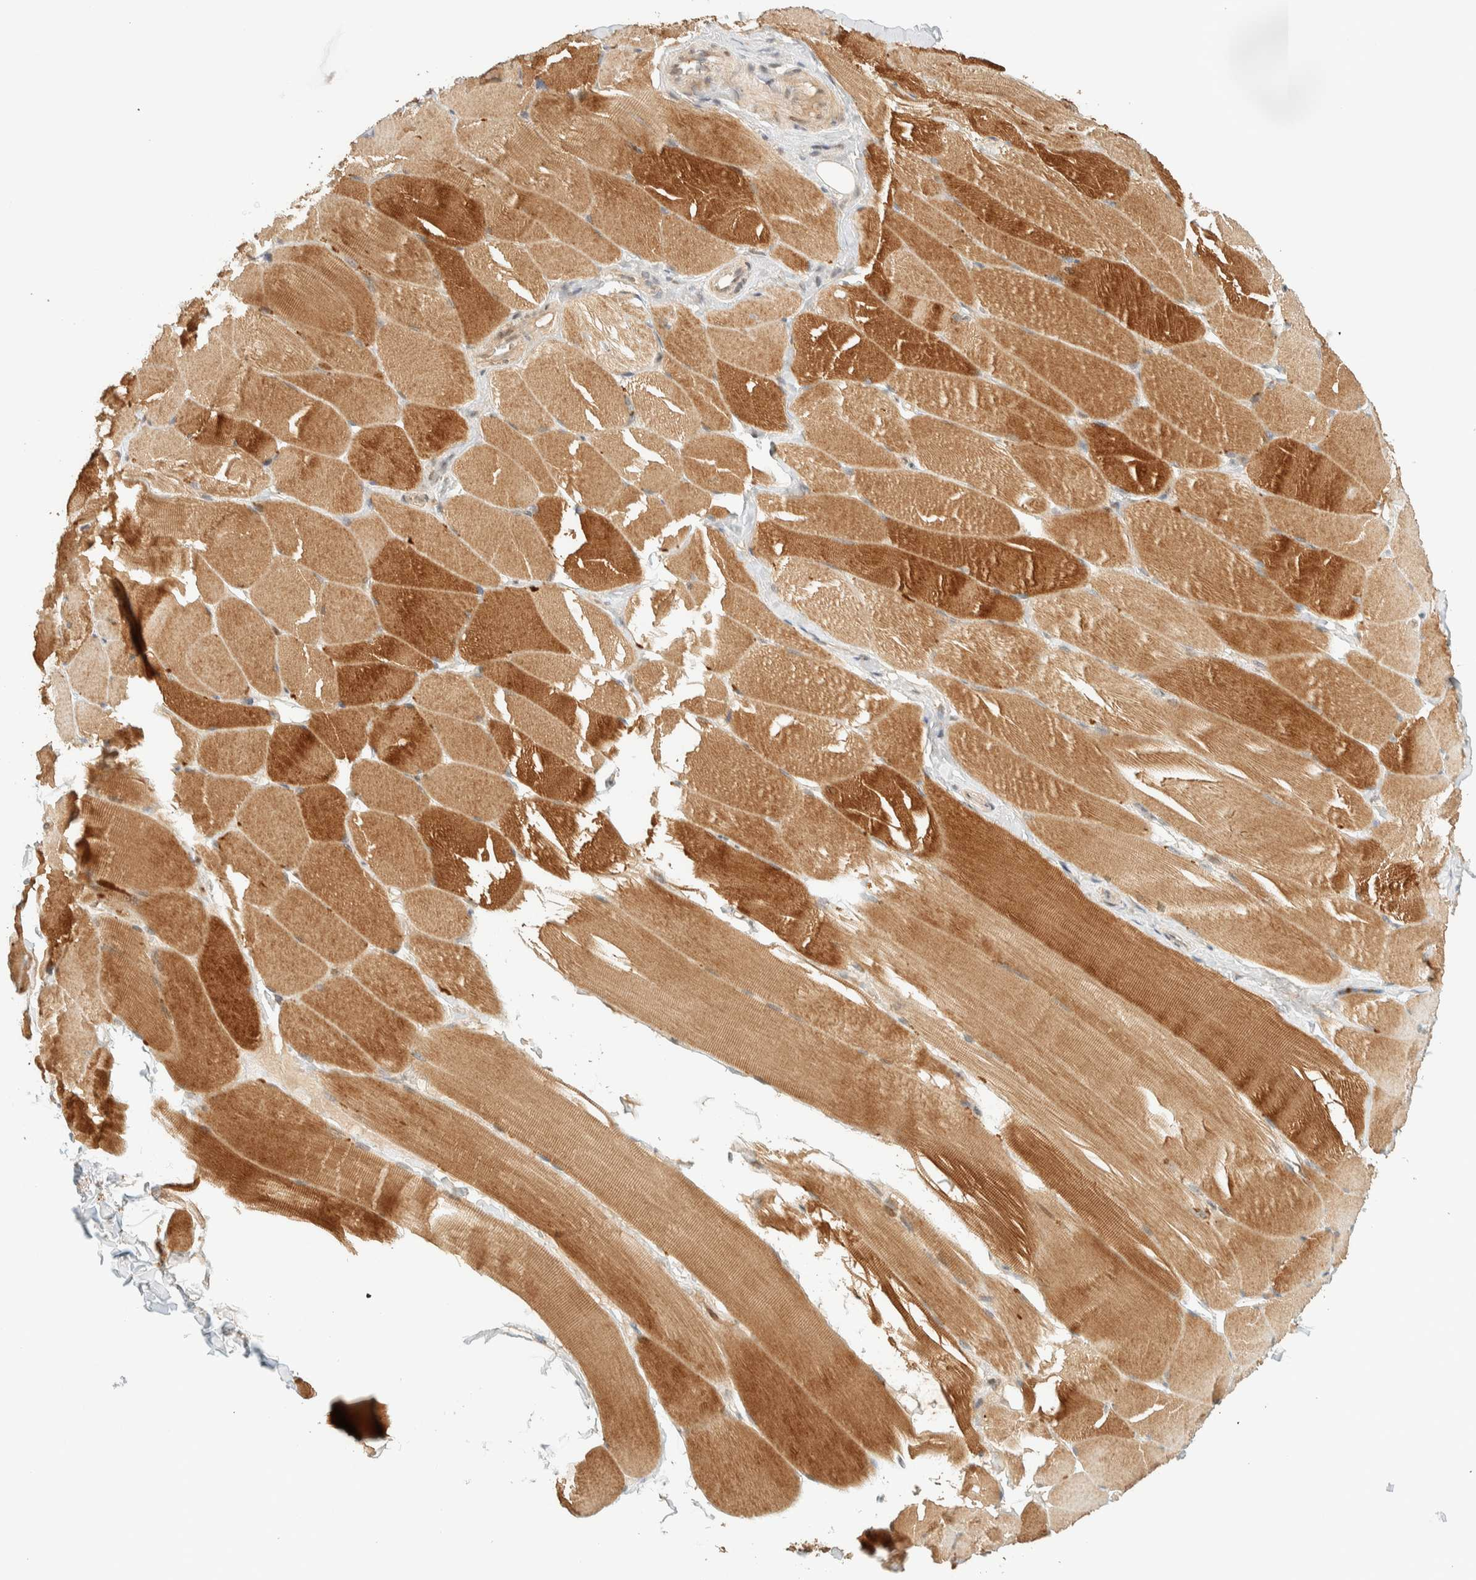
{"staining": {"intensity": "moderate", "quantity": ">75%", "location": "cytoplasmic/membranous"}, "tissue": "skeletal muscle", "cell_type": "Myocytes", "image_type": "normal", "snomed": [{"axis": "morphology", "description": "Normal tissue, NOS"}, {"axis": "topography", "description": "Skin"}, {"axis": "topography", "description": "Skeletal muscle"}], "caption": "Immunohistochemistry (IHC) (DAB) staining of normal skeletal muscle demonstrates moderate cytoplasmic/membranous protein positivity in about >75% of myocytes.", "gene": "ZBTB34", "patient": {"sex": "male", "age": 83}}